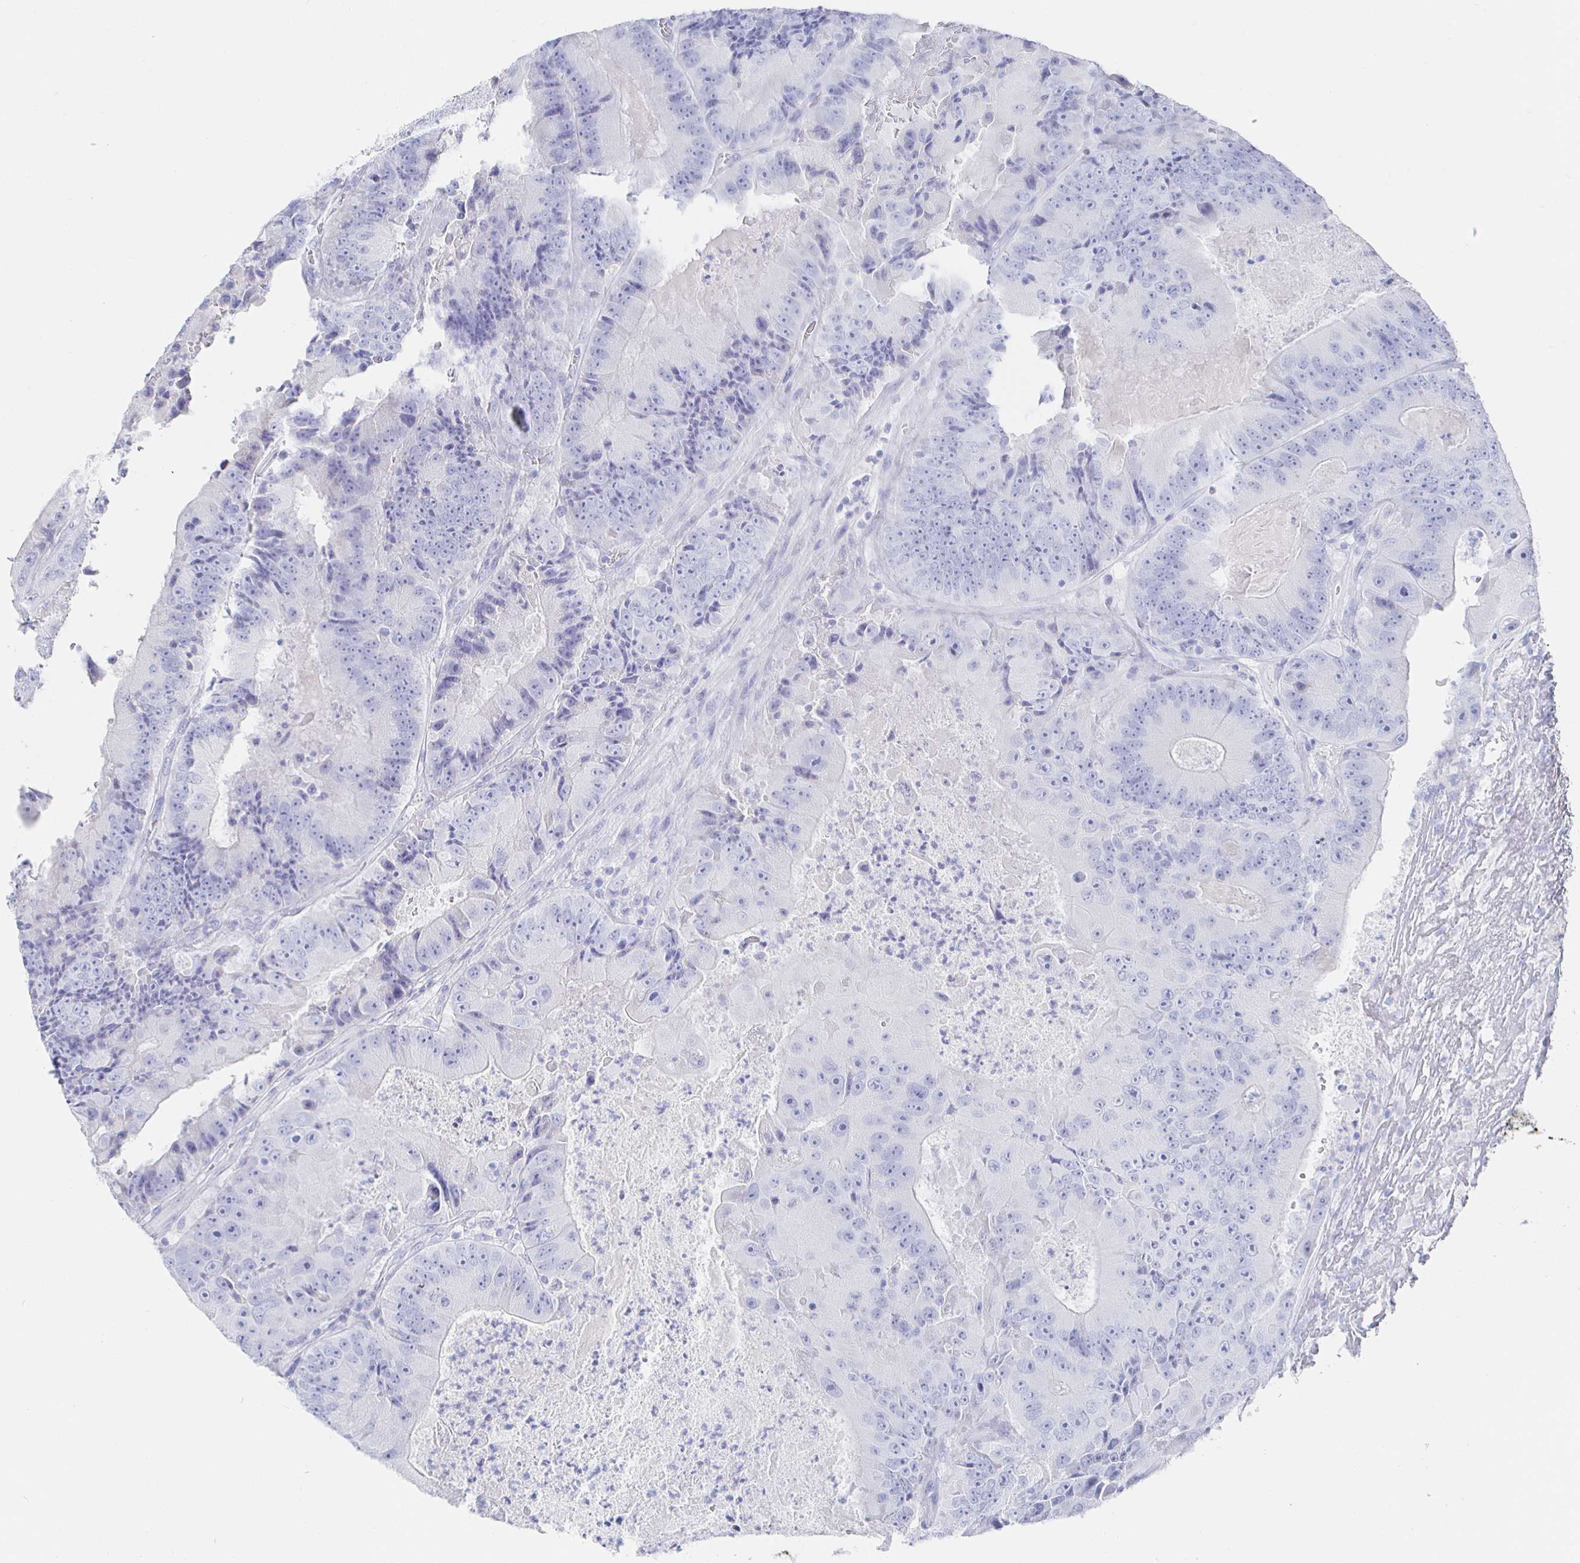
{"staining": {"intensity": "negative", "quantity": "none", "location": "none"}, "tissue": "colorectal cancer", "cell_type": "Tumor cells", "image_type": "cancer", "snomed": [{"axis": "morphology", "description": "Adenocarcinoma, NOS"}, {"axis": "topography", "description": "Colon"}], "caption": "DAB (3,3'-diaminobenzidine) immunohistochemical staining of colorectal adenocarcinoma displays no significant expression in tumor cells.", "gene": "CLCA1", "patient": {"sex": "female", "age": 86}}